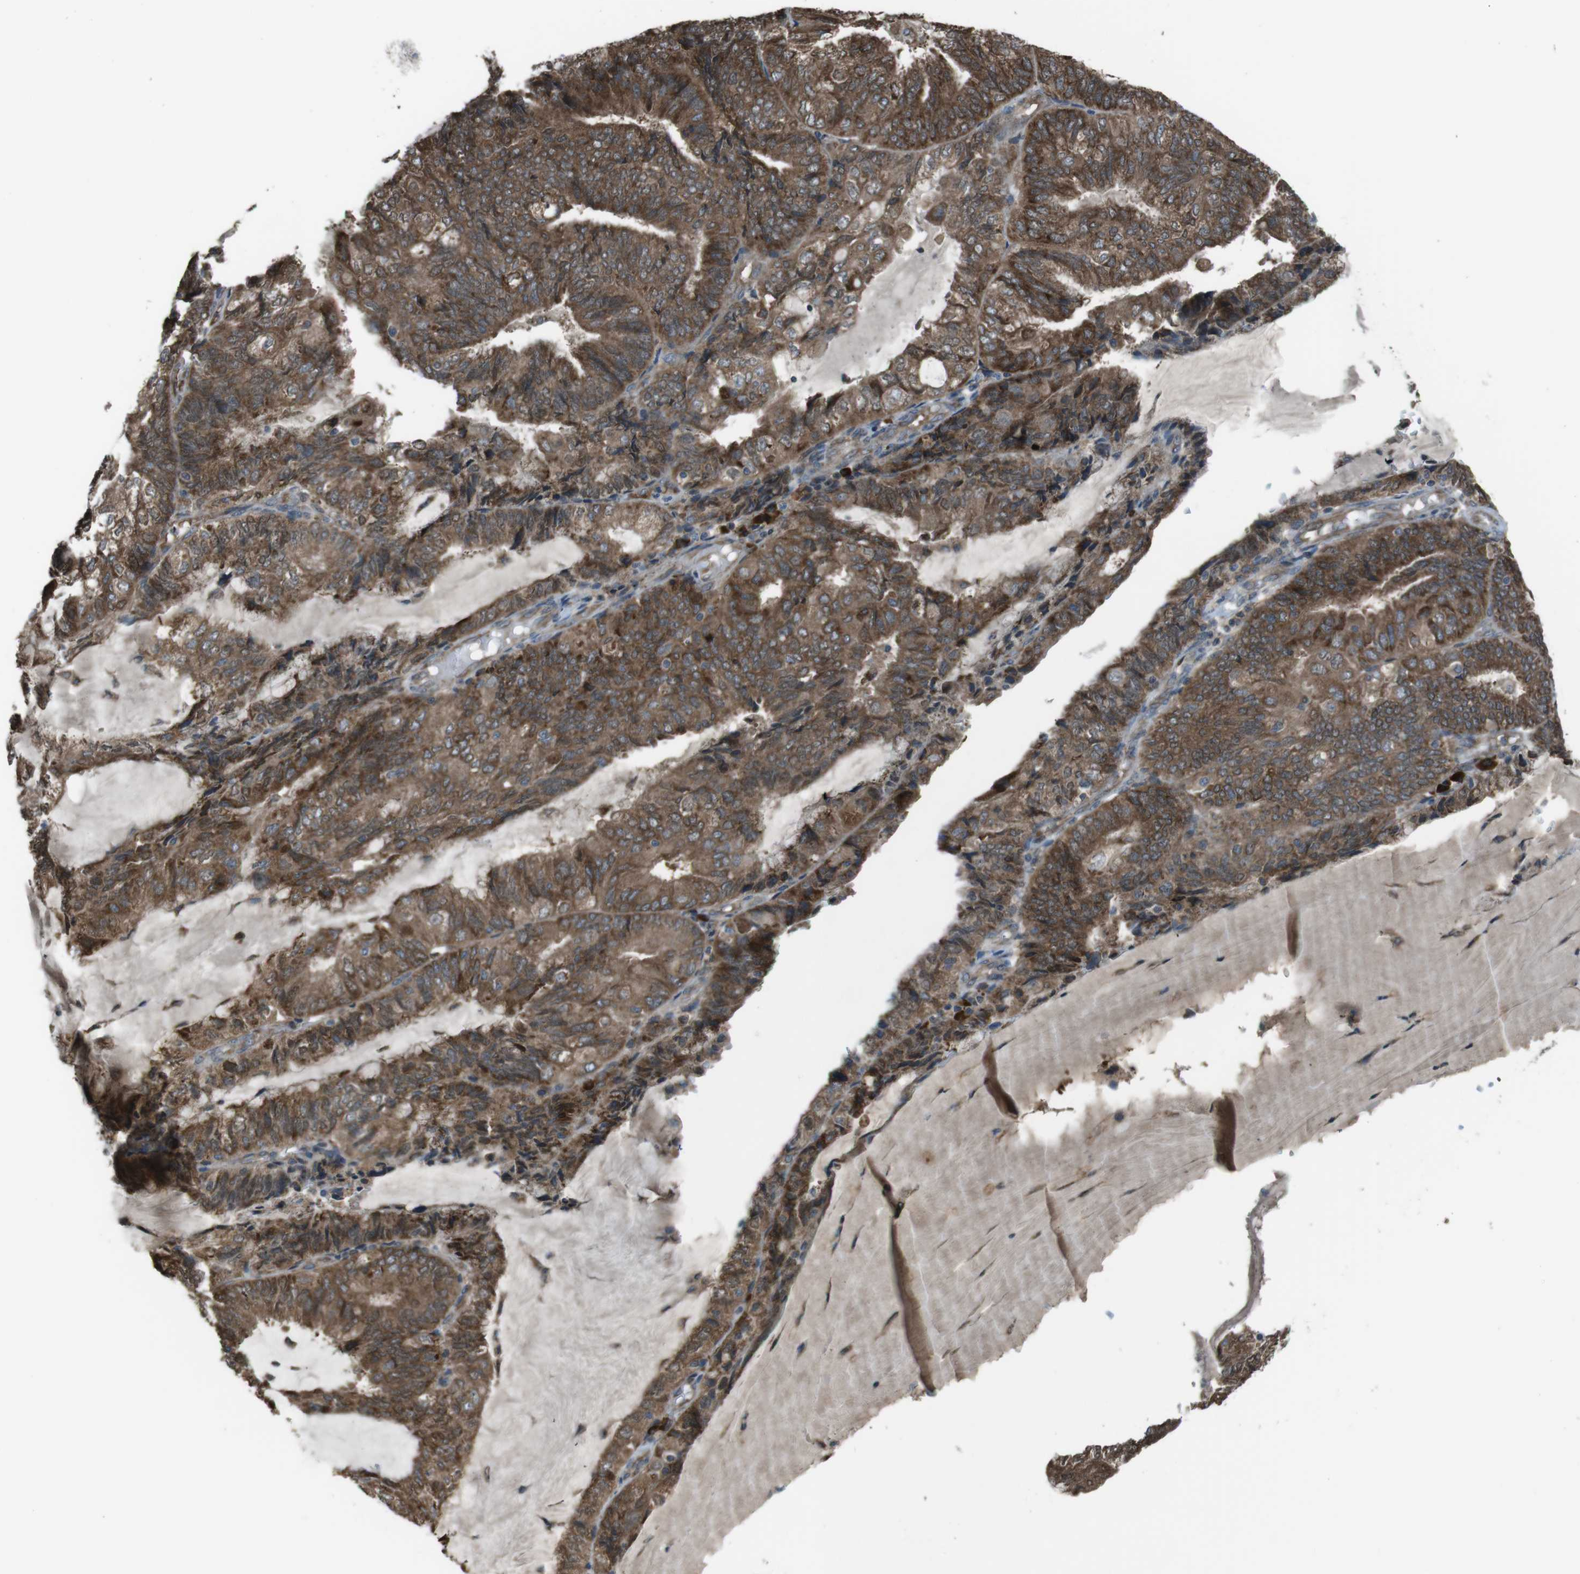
{"staining": {"intensity": "moderate", "quantity": ">75%", "location": "cytoplasmic/membranous"}, "tissue": "endometrial cancer", "cell_type": "Tumor cells", "image_type": "cancer", "snomed": [{"axis": "morphology", "description": "Adenocarcinoma, NOS"}, {"axis": "topography", "description": "Endometrium"}], "caption": "Endometrial adenocarcinoma tissue reveals moderate cytoplasmic/membranous positivity in approximately >75% of tumor cells", "gene": "SSR3", "patient": {"sex": "female", "age": 81}}